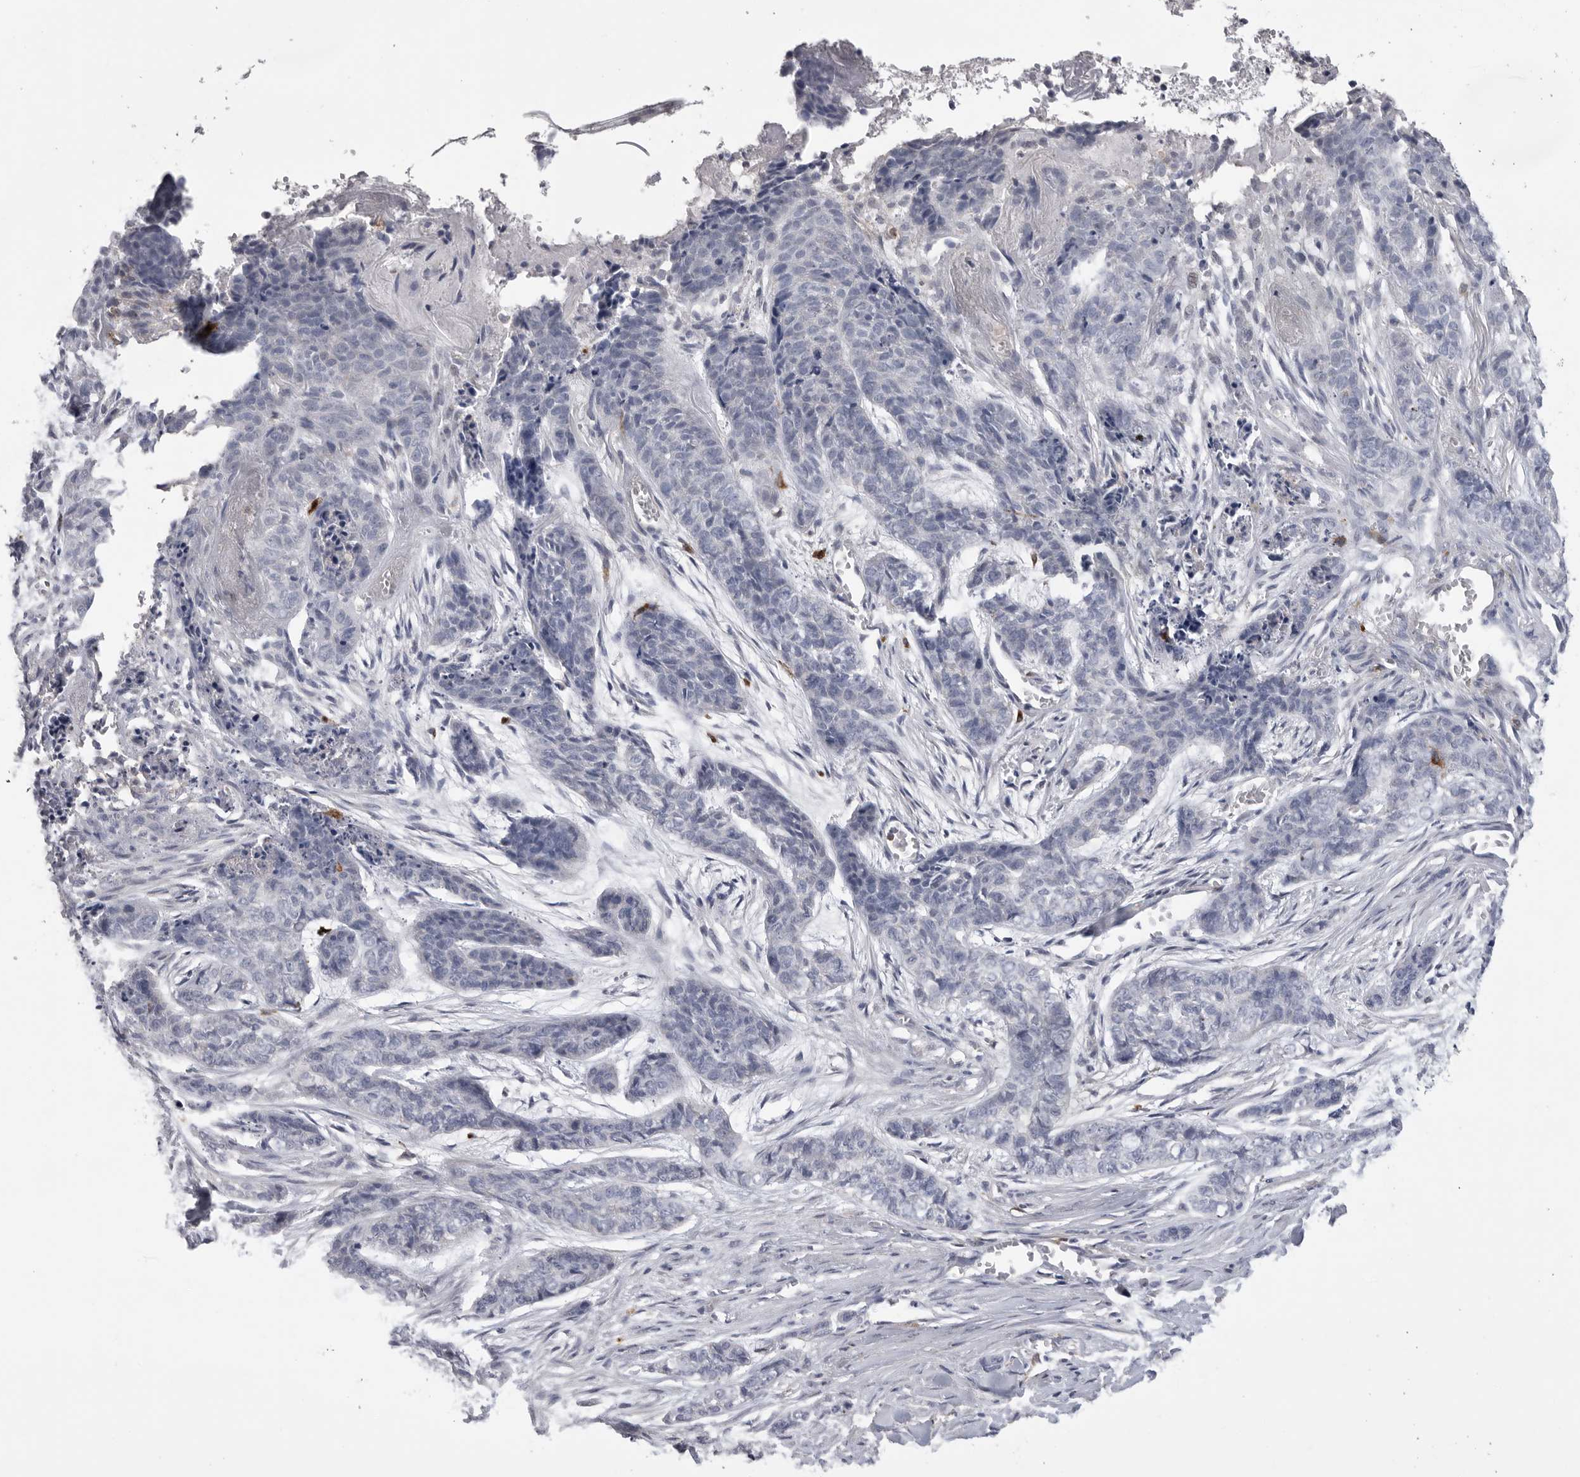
{"staining": {"intensity": "negative", "quantity": "none", "location": "none"}, "tissue": "skin cancer", "cell_type": "Tumor cells", "image_type": "cancer", "snomed": [{"axis": "morphology", "description": "Basal cell carcinoma"}, {"axis": "topography", "description": "Skin"}], "caption": "This is an IHC histopathology image of human skin cancer. There is no staining in tumor cells.", "gene": "SIGLEC10", "patient": {"sex": "female", "age": 64}}